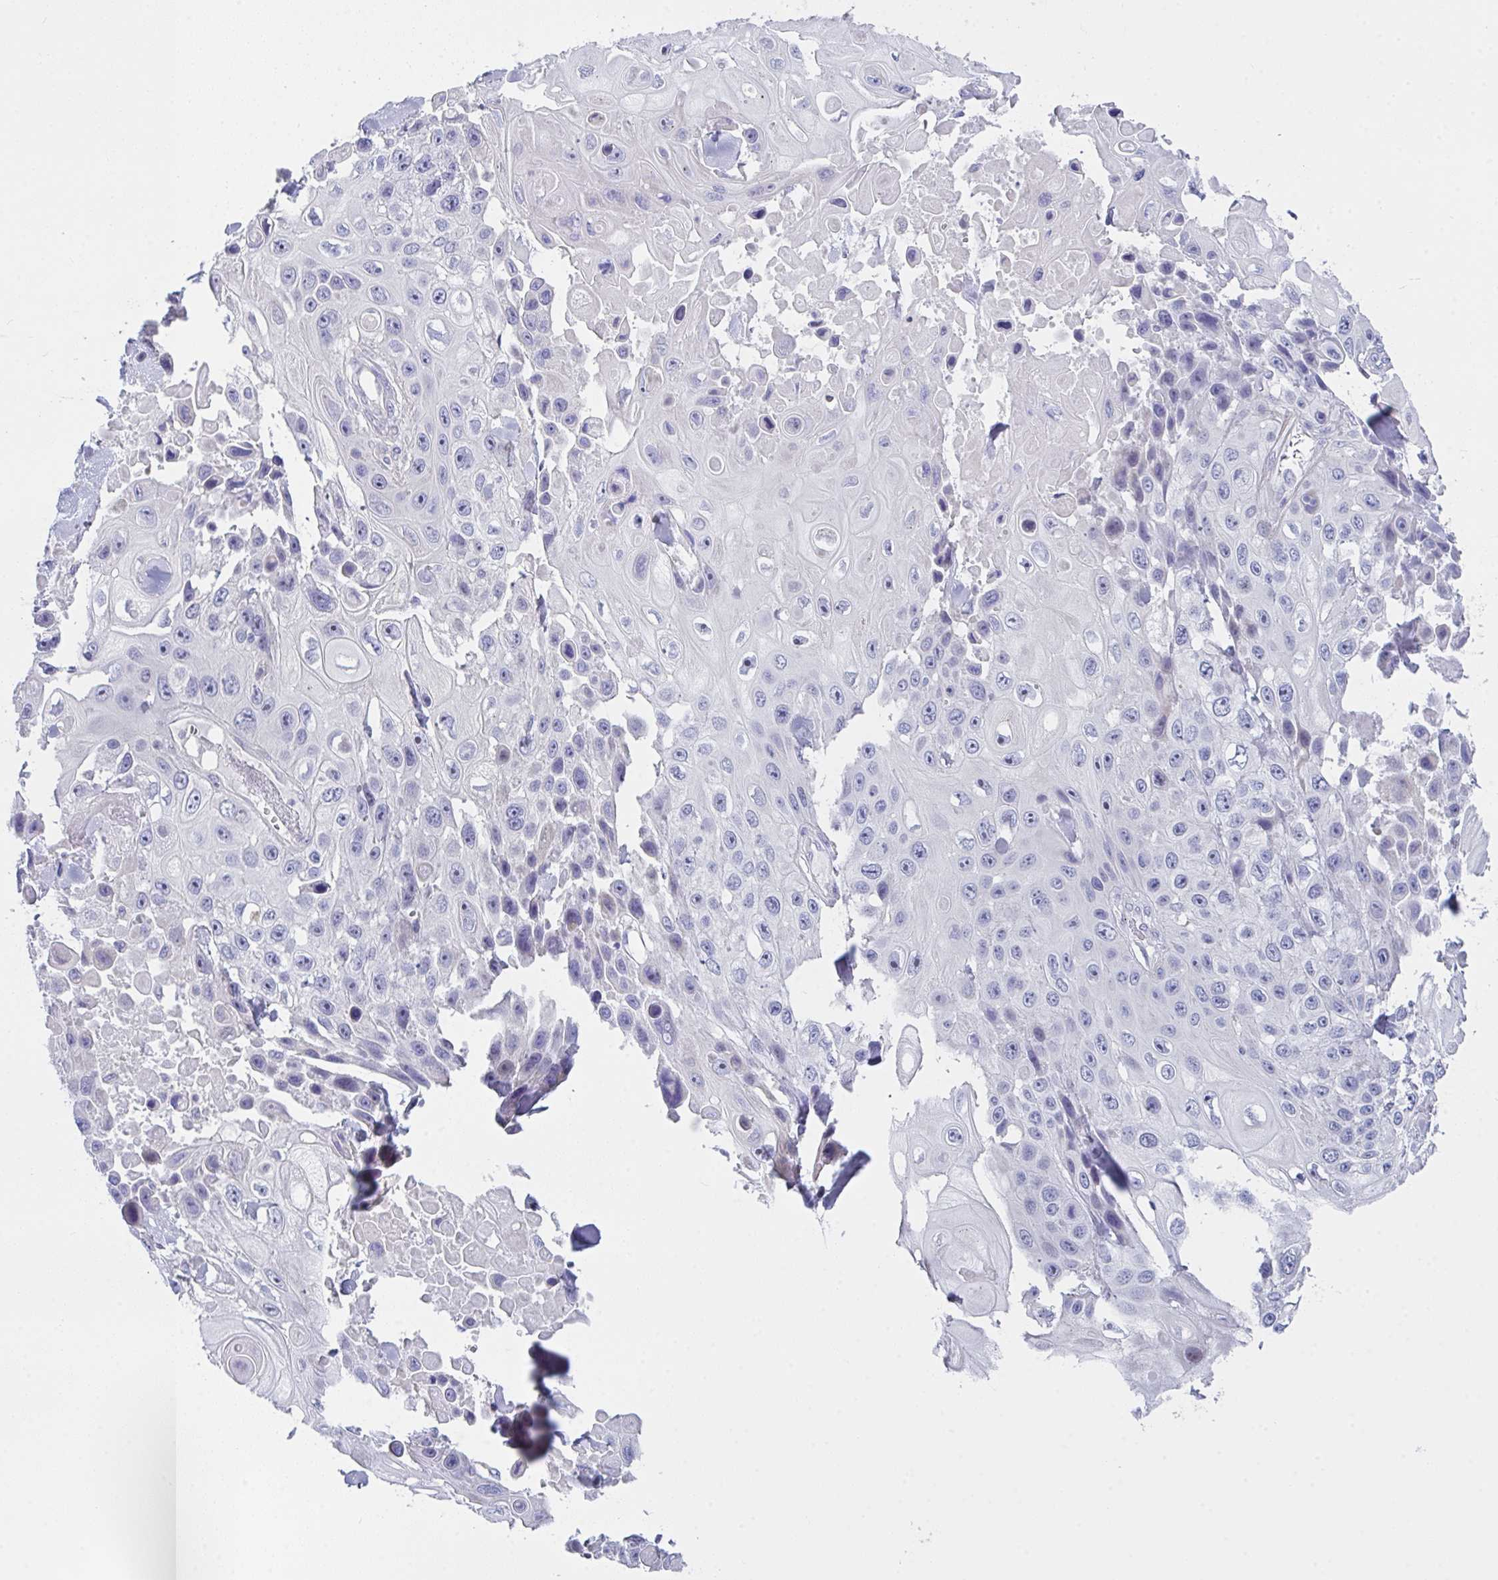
{"staining": {"intensity": "negative", "quantity": "none", "location": "none"}, "tissue": "skin cancer", "cell_type": "Tumor cells", "image_type": "cancer", "snomed": [{"axis": "morphology", "description": "Squamous cell carcinoma, NOS"}, {"axis": "topography", "description": "Skin"}], "caption": "This is an IHC histopathology image of human skin squamous cell carcinoma. There is no positivity in tumor cells.", "gene": "FBXO47", "patient": {"sex": "male", "age": 82}}